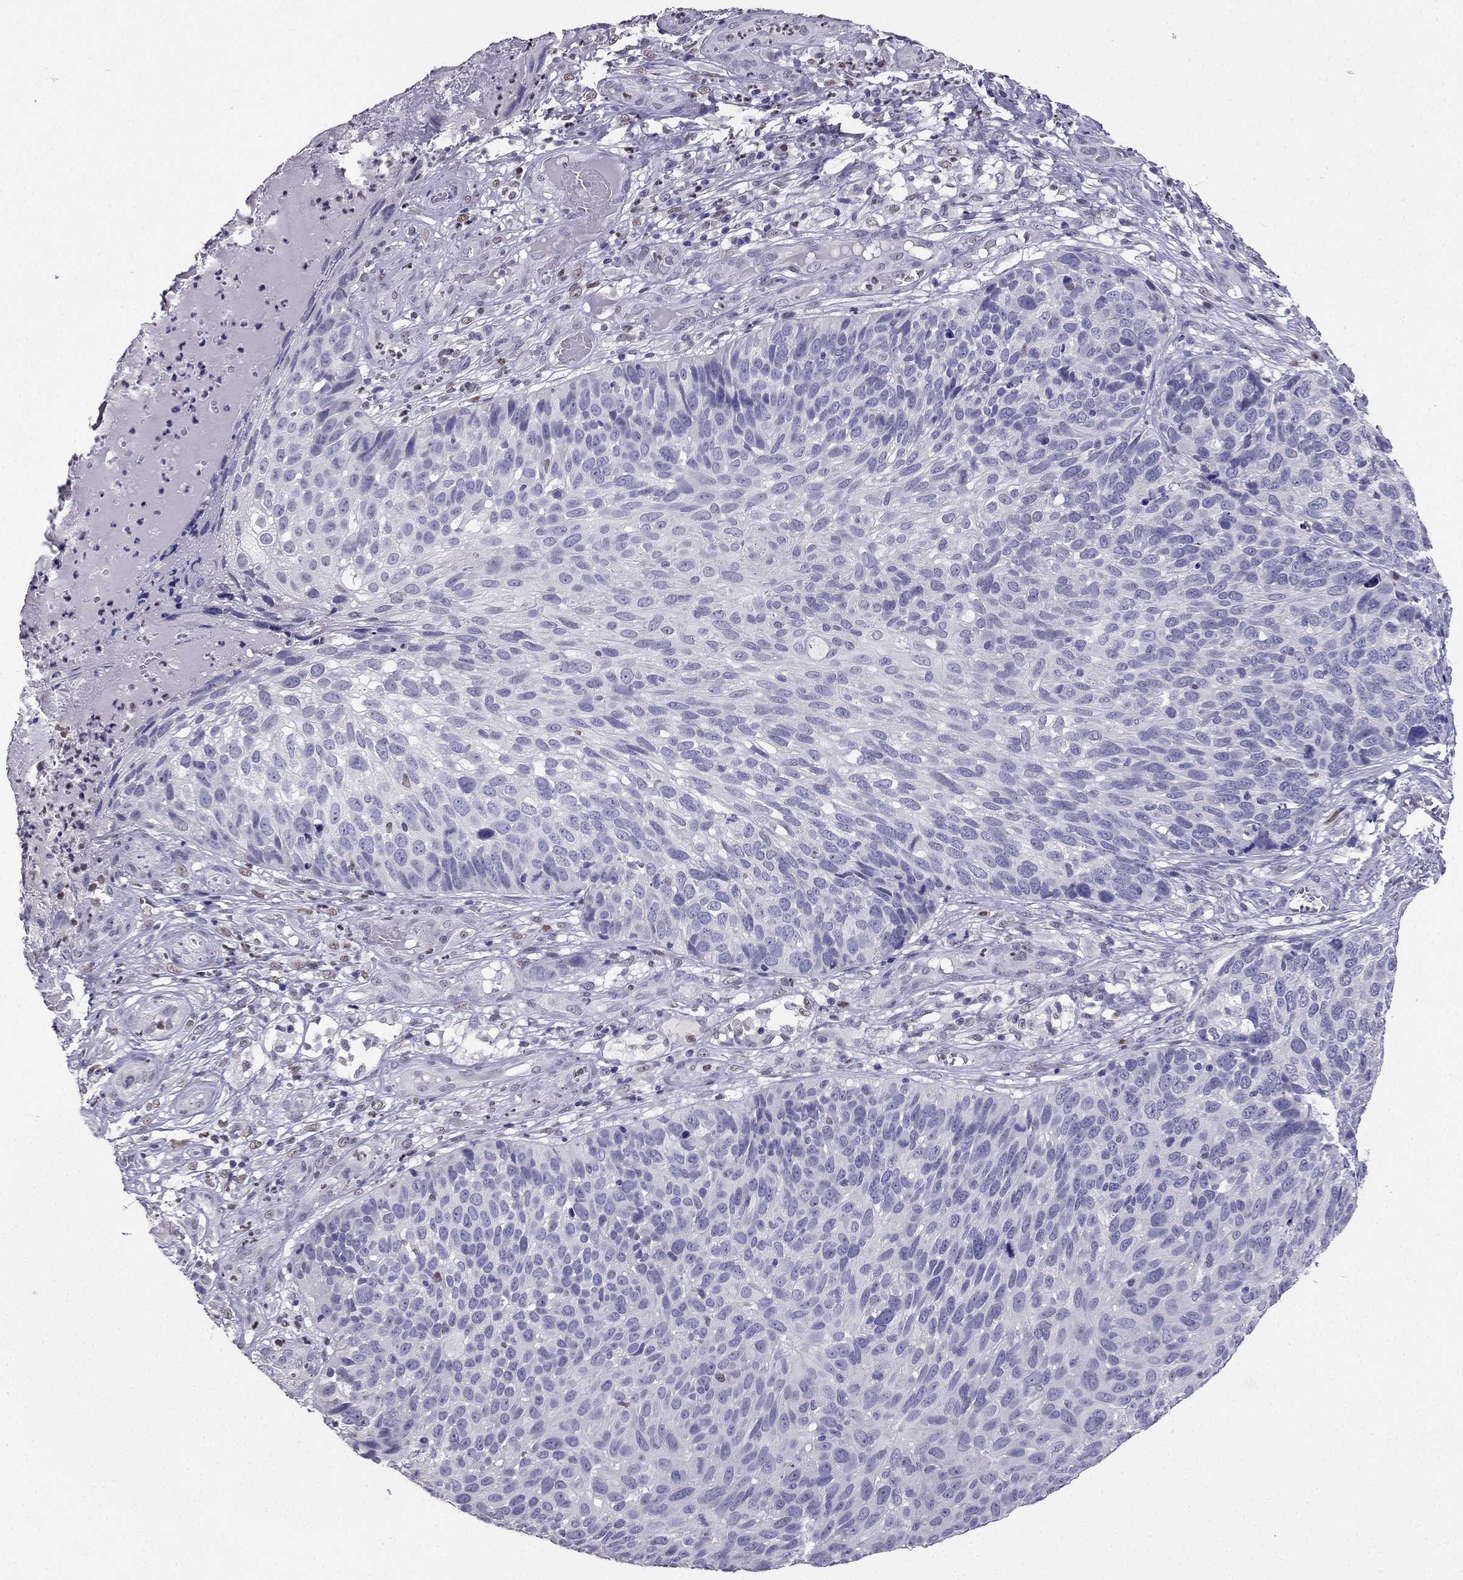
{"staining": {"intensity": "negative", "quantity": "none", "location": "none"}, "tissue": "skin cancer", "cell_type": "Tumor cells", "image_type": "cancer", "snomed": [{"axis": "morphology", "description": "Squamous cell carcinoma, NOS"}, {"axis": "topography", "description": "Skin"}], "caption": "Skin cancer (squamous cell carcinoma) stained for a protein using IHC demonstrates no staining tumor cells.", "gene": "ARID3A", "patient": {"sex": "male", "age": 92}}